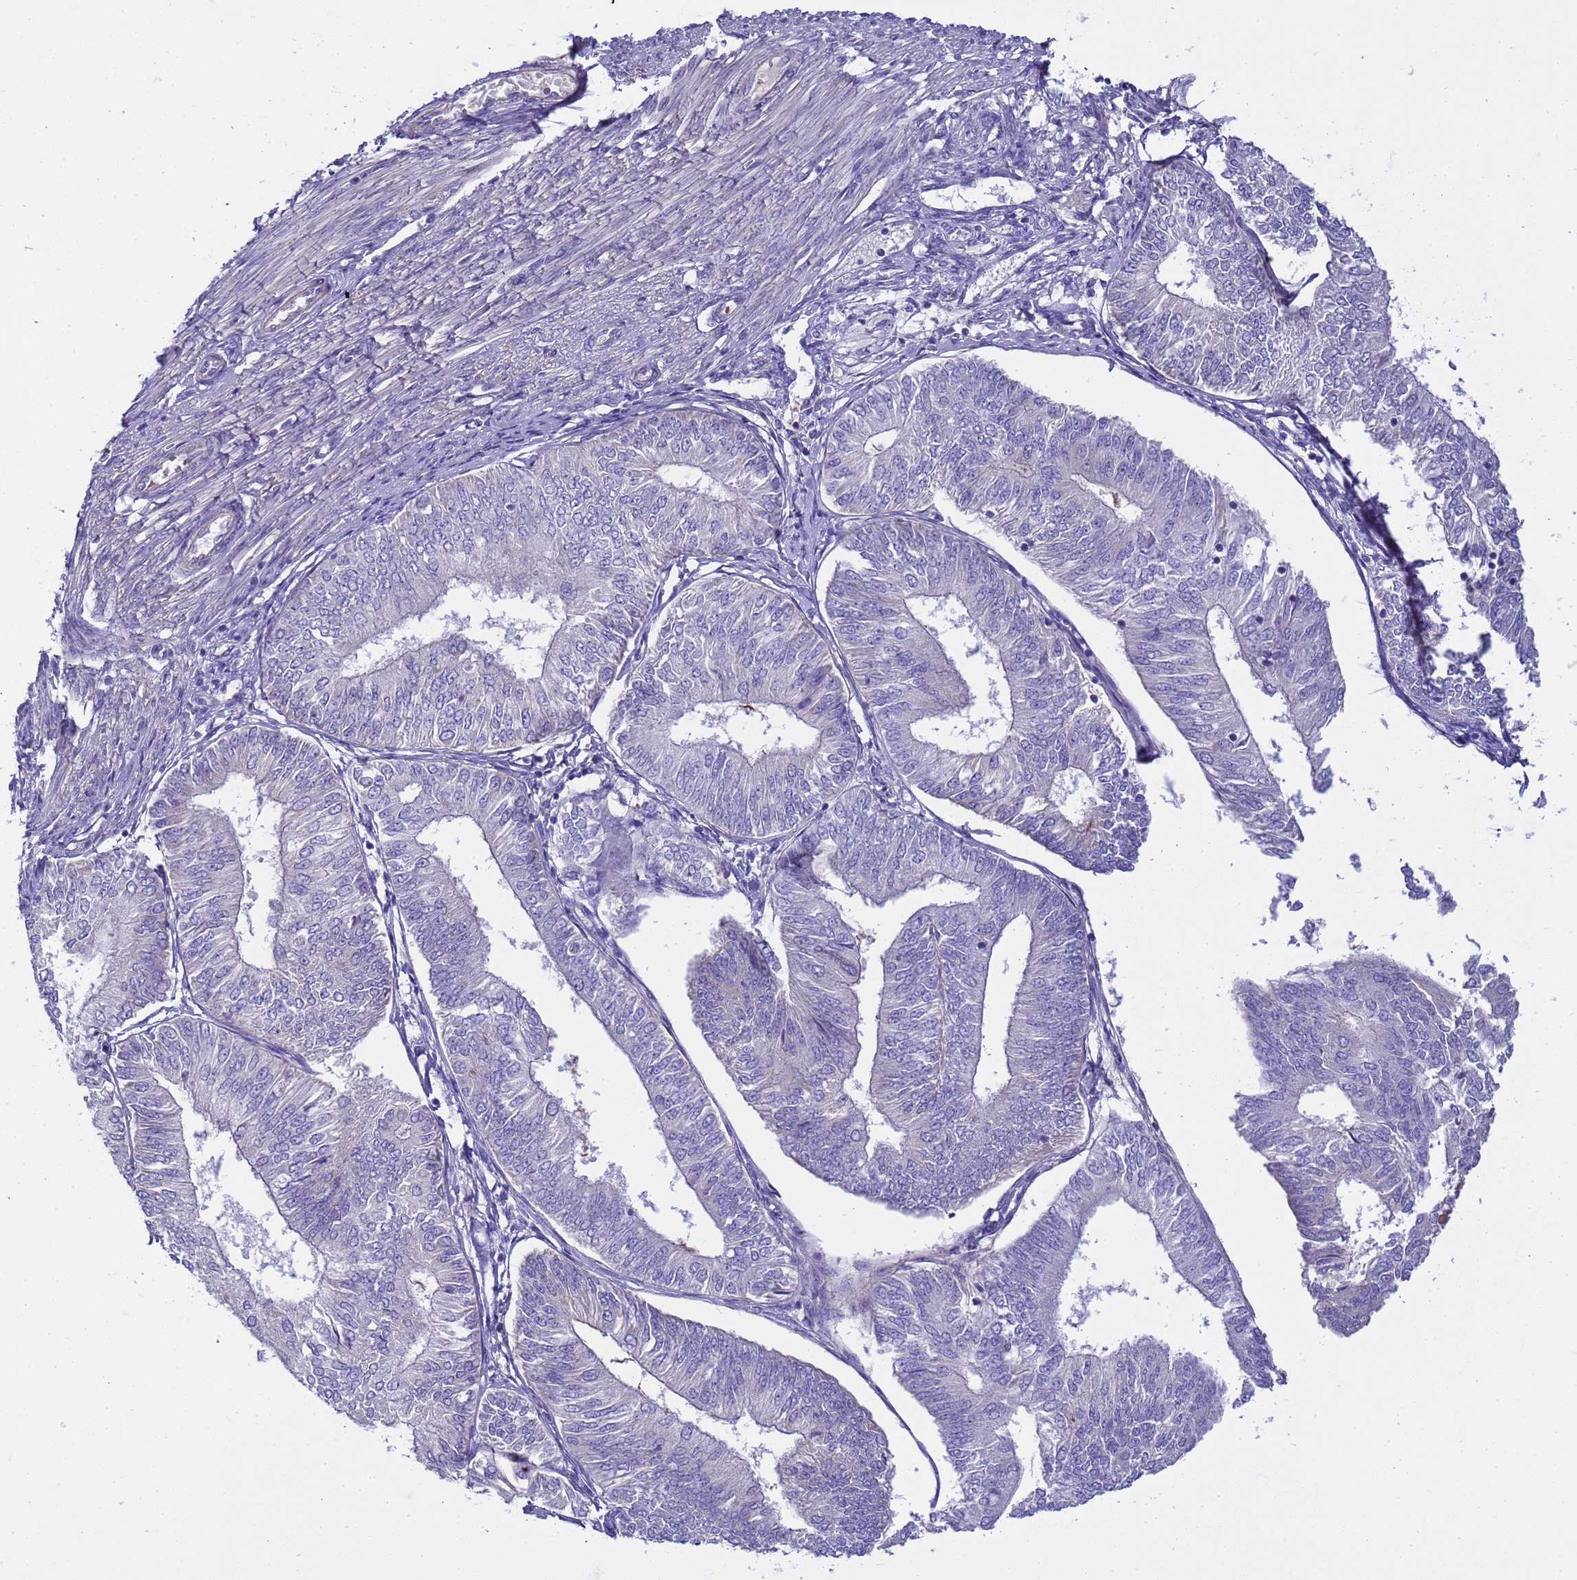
{"staining": {"intensity": "negative", "quantity": "none", "location": "none"}, "tissue": "endometrial cancer", "cell_type": "Tumor cells", "image_type": "cancer", "snomed": [{"axis": "morphology", "description": "Adenocarcinoma, NOS"}, {"axis": "topography", "description": "Endometrium"}], "caption": "Protein analysis of endometrial adenocarcinoma displays no significant expression in tumor cells. (DAB (3,3'-diaminobenzidine) immunohistochemistry with hematoxylin counter stain).", "gene": "RIPPLY2", "patient": {"sex": "female", "age": 58}}